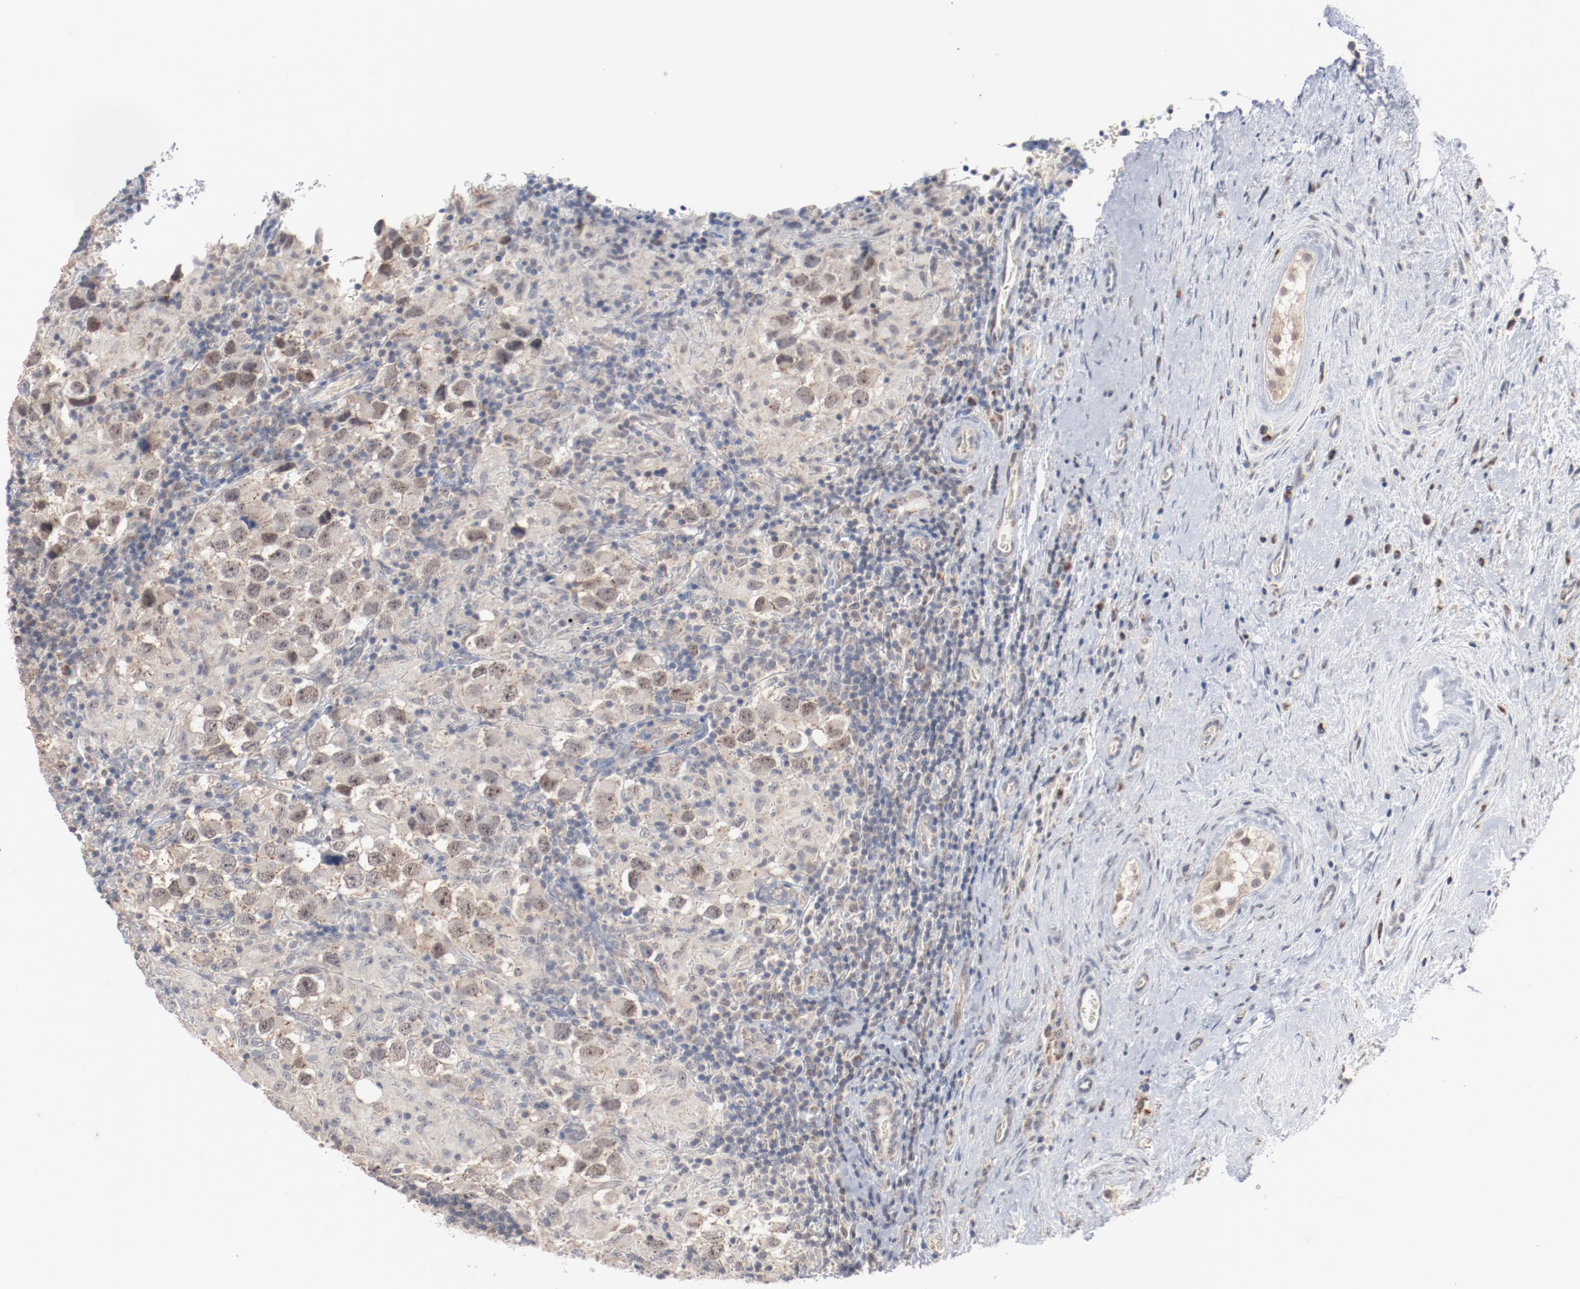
{"staining": {"intensity": "weak", "quantity": "25%-75%", "location": "nuclear"}, "tissue": "testis cancer", "cell_type": "Tumor cells", "image_type": "cancer", "snomed": [{"axis": "morphology", "description": "Carcinoma, Embryonal, NOS"}, {"axis": "topography", "description": "Testis"}], "caption": "Testis cancer (embryonal carcinoma) stained with a brown dye displays weak nuclear positive positivity in about 25%-75% of tumor cells.", "gene": "ERICH1", "patient": {"sex": "male", "age": 21}}